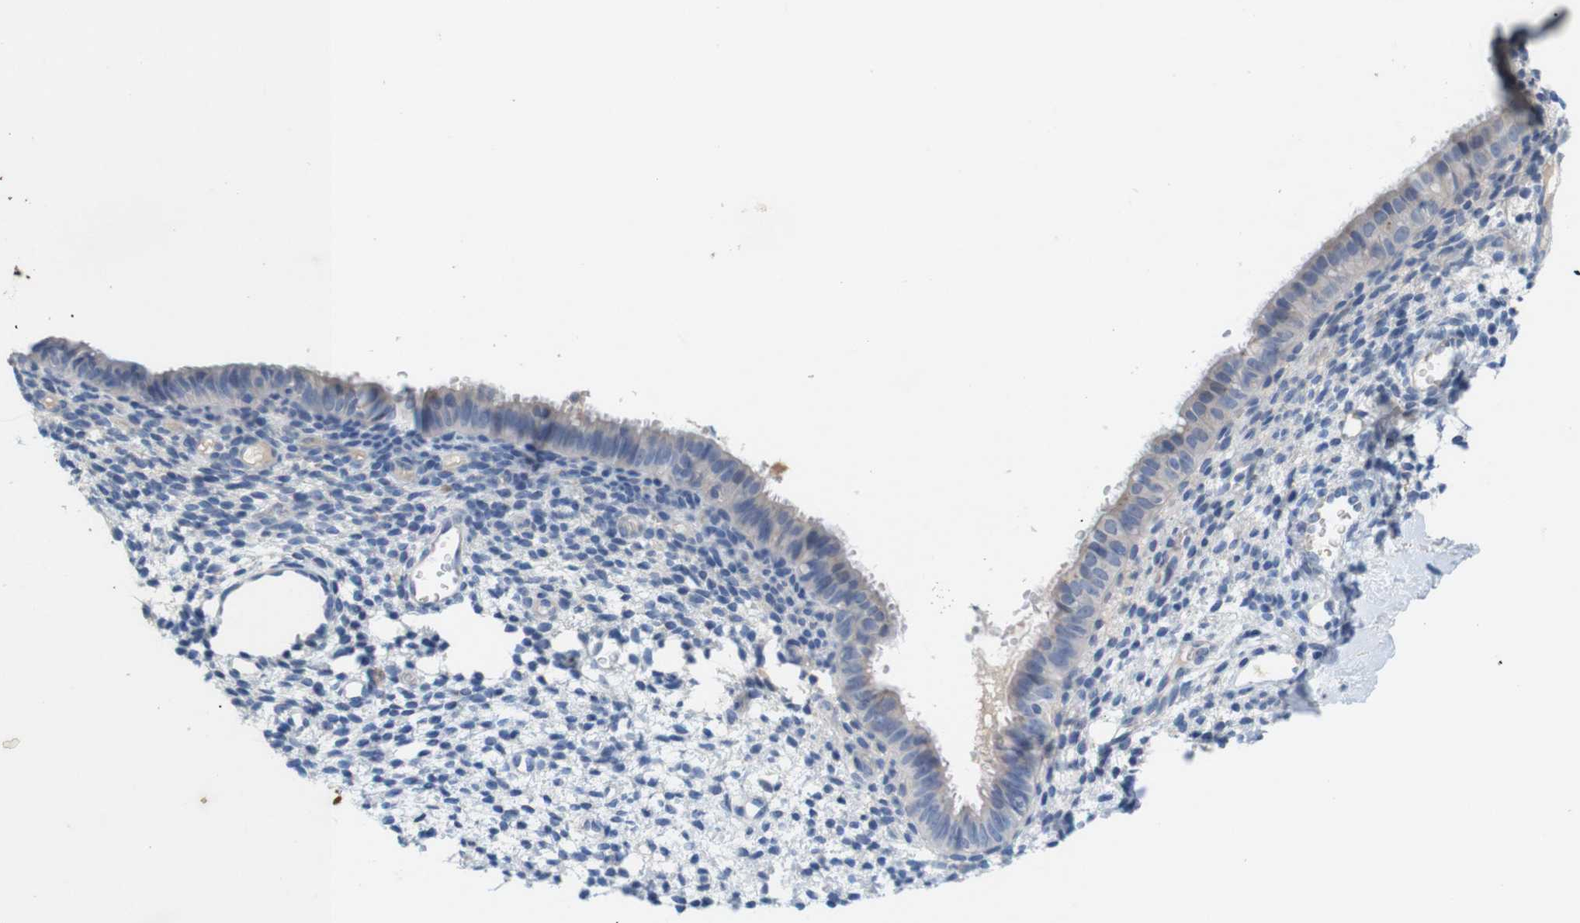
{"staining": {"intensity": "weak", "quantity": "<25%", "location": "cytoplasmic/membranous"}, "tissue": "endometrium", "cell_type": "Cells in endometrial stroma", "image_type": "normal", "snomed": [{"axis": "morphology", "description": "Normal tissue, NOS"}, {"axis": "topography", "description": "Endometrium"}], "caption": "An immunohistochemistry photomicrograph of benign endometrium is shown. There is no staining in cells in endometrial stroma of endometrium.", "gene": "ITGA5", "patient": {"sex": "female", "age": 61}}